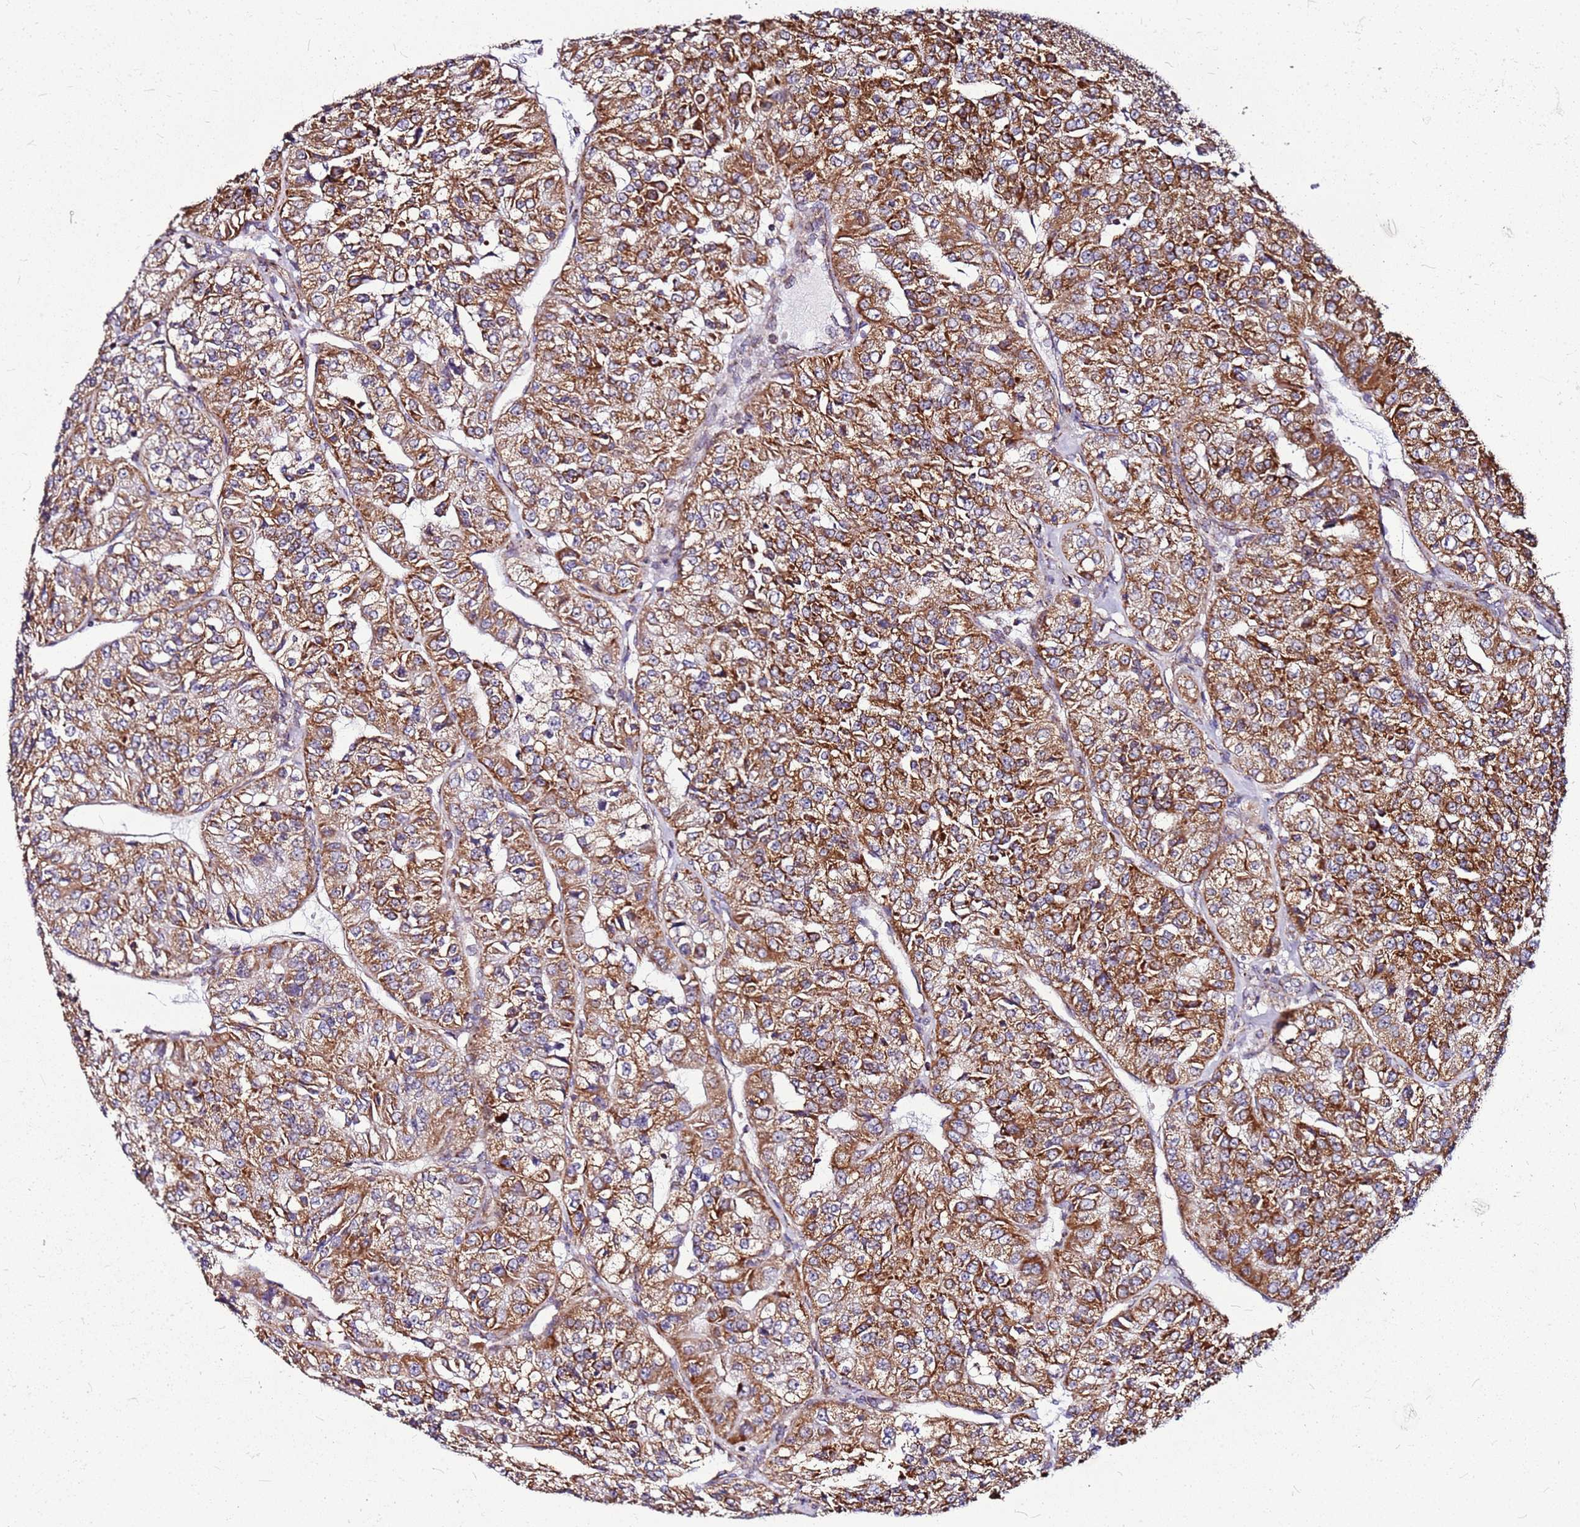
{"staining": {"intensity": "strong", "quantity": ">75%", "location": "cytoplasmic/membranous"}, "tissue": "renal cancer", "cell_type": "Tumor cells", "image_type": "cancer", "snomed": [{"axis": "morphology", "description": "Adenocarcinoma, NOS"}, {"axis": "topography", "description": "Kidney"}], "caption": "Immunohistochemical staining of human renal adenocarcinoma exhibits high levels of strong cytoplasmic/membranous protein staining in approximately >75% of tumor cells. (DAB = brown stain, brightfield microscopy at high magnification).", "gene": "OR51T1", "patient": {"sex": "female", "age": 63}}